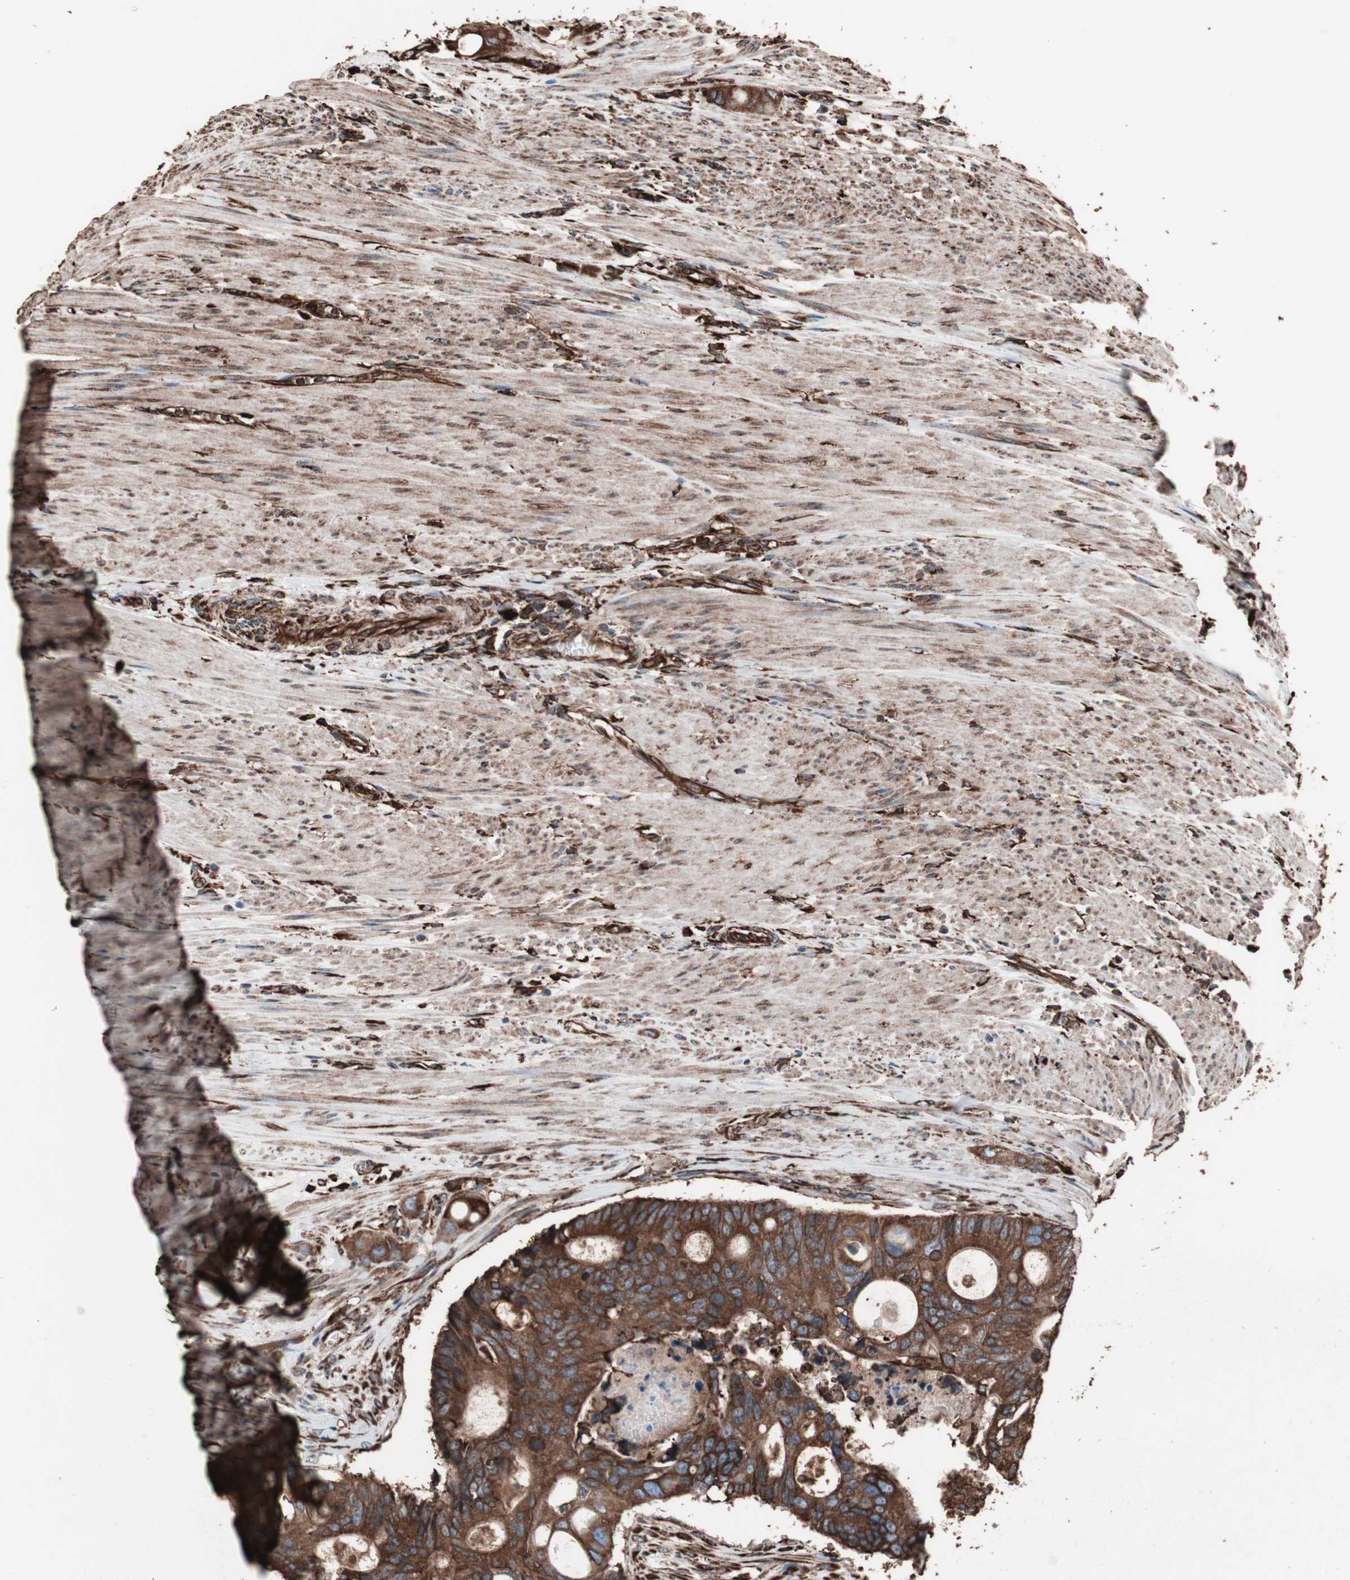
{"staining": {"intensity": "strong", "quantity": ">75%", "location": "cytoplasmic/membranous"}, "tissue": "colorectal cancer", "cell_type": "Tumor cells", "image_type": "cancer", "snomed": [{"axis": "morphology", "description": "Adenocarcinoma, NOS"}, {"axis": "topography", "description": "Colon"}], "caption": "This image reveals immunohistochemistry (IHC) staining of human colorectal cancer (adenocarcinoma), with high strong cytoplasmic/membranous positivity in about >75% of tumor cells.", "gene": "HSP90B1", "patient": {"sex": "female", "age": 57}}